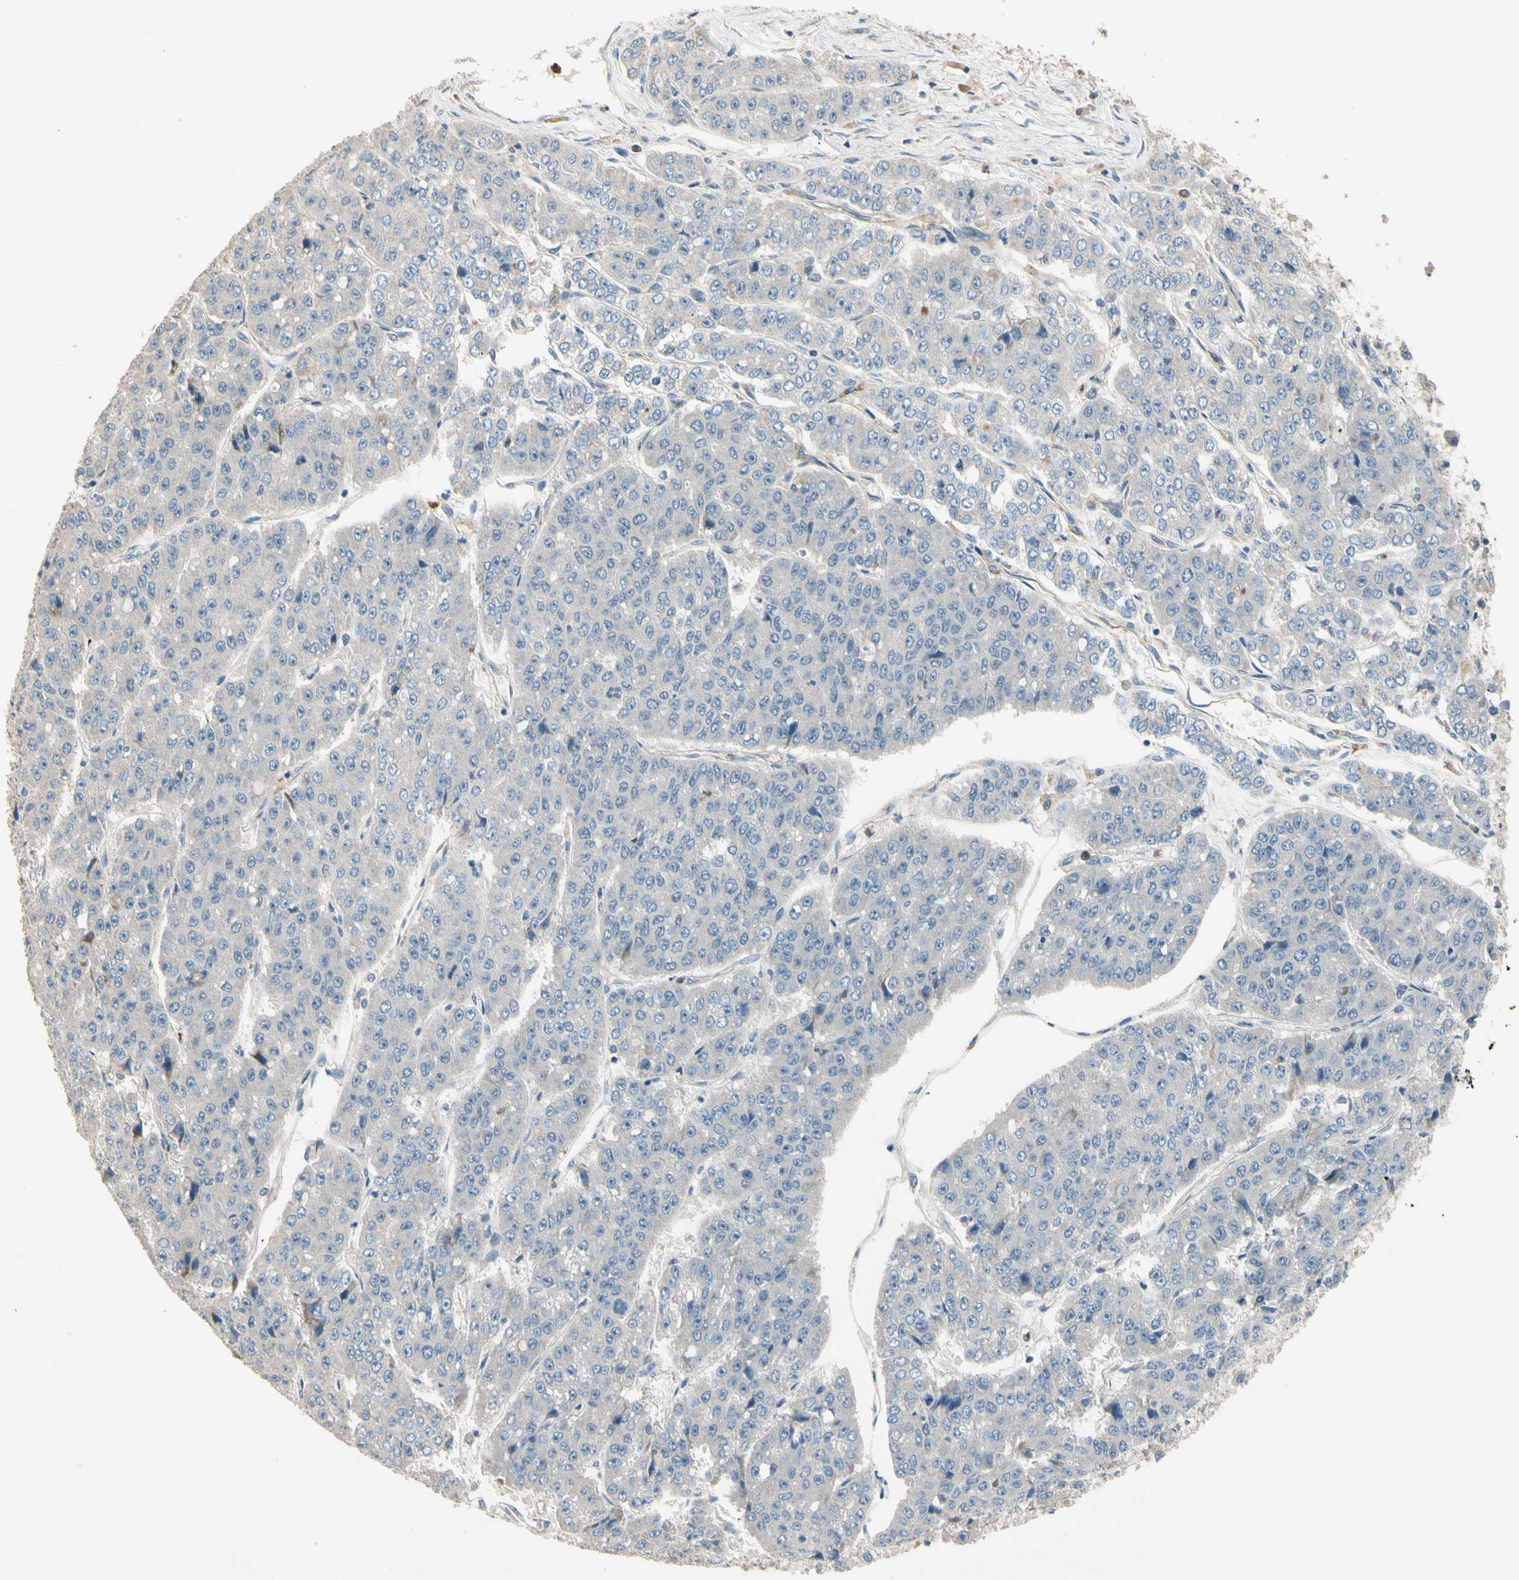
{"staining": {"intensity": "negative", "quantity": "none", "location": "none"}, "tissue": "pancreatic cancer", "cell_type": "Tumor cells", "image_type": "cancer", "snomed": [{"axis": "morphology", "description": "Adenocarcinoma, NOS"}, {"axis": "topography", "description": "Pancreas"}], "caption": "This photomicrograph is of pancreatic cancer (adenocarcinoma) stained with IHC to label a protein in brown with the nuclei are counter-stained blue. There is no staining in tumor cells.", "gene": "SIGLEC5", "patient": {"sex": "male", "age": 50}}